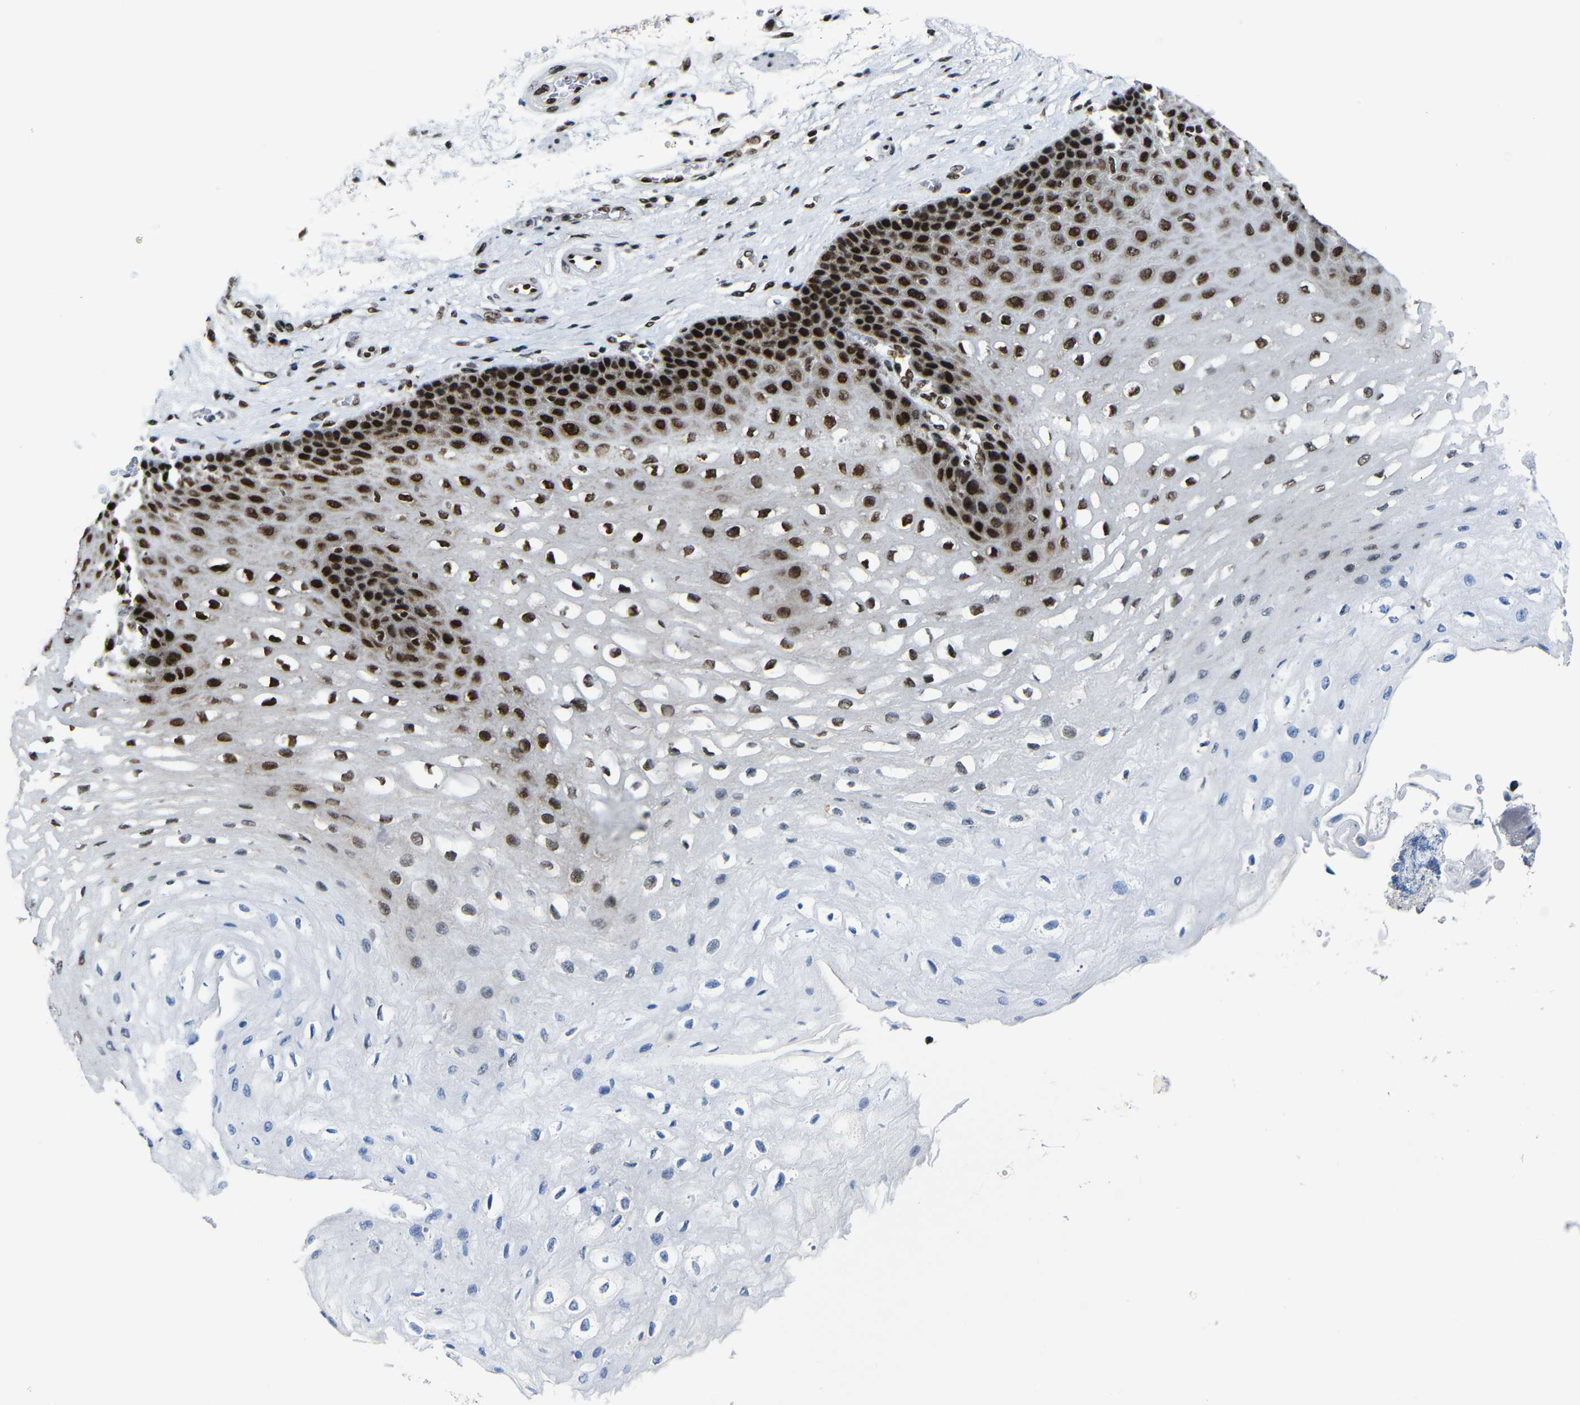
{"staining": {"intensity": "strong", "quantity": ">75%", "location": "nuclear"}, "tissue": "esophagus", "cell_type": "Squamous epithelial cells", "image_type": "normal", "snomed": [{"axis": "morphology", "description": "Normal tissue, NOS"}, {"axis": "topography", "description": "Esophagus"}], "caption": "The immunohistochemical stain labels strong nuclear staining in squamous epithelial cells of normal esophagus. Using DAB (3,3'-diaminobenzidine) (brown) and hematoxylin (blue) stains, captured at high magnification using brightfield microscopy.", "gene": "PTBP1", "patient": {"sex": "female", "age": 72}}